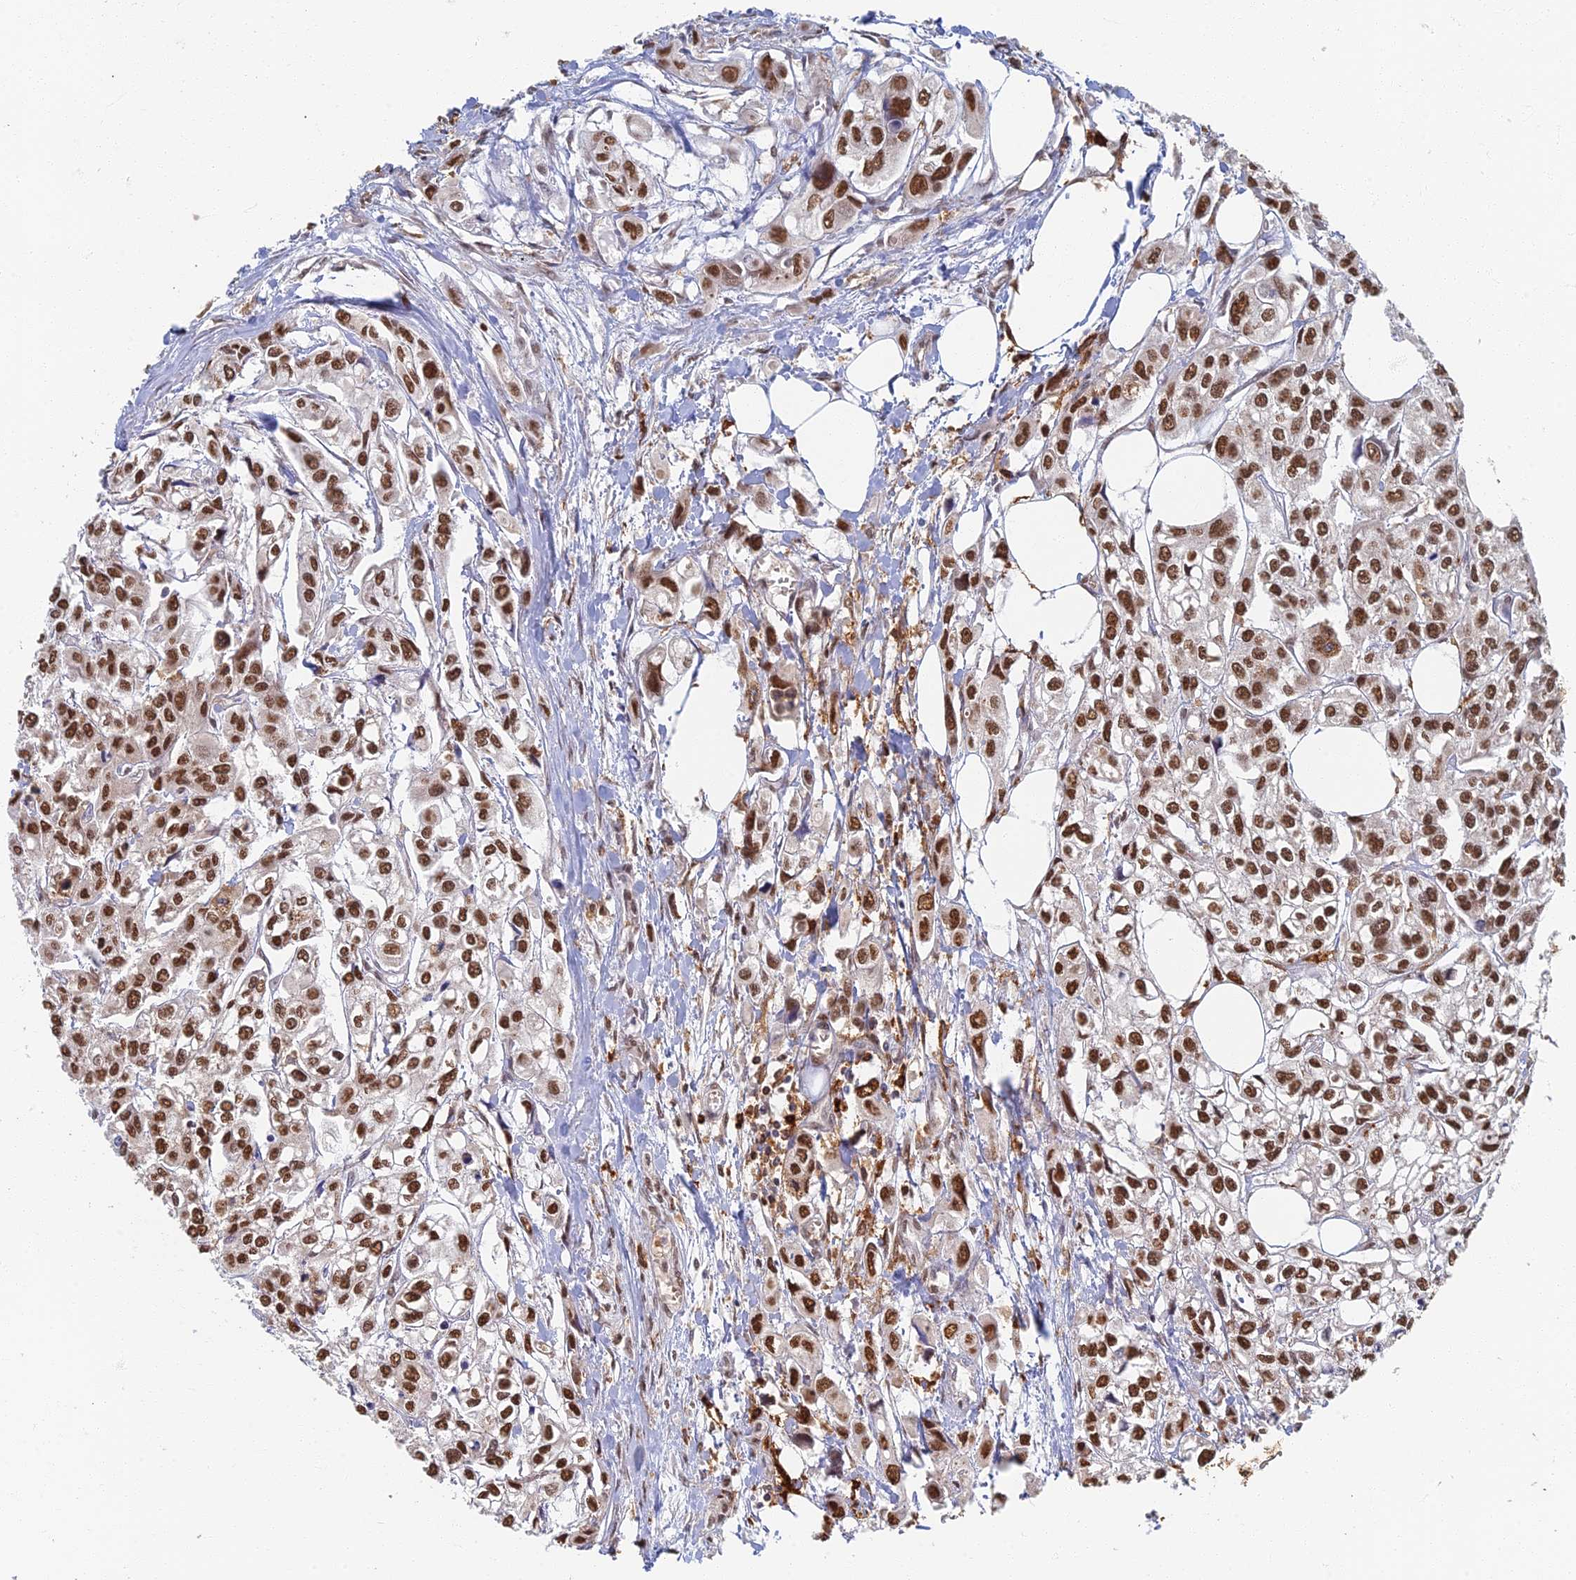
{"staining": {"intensity": "strong", "quantity": ">75%", "location": "nuclear"}, "tissue": "urothelial cancer", "cell_type": "Tumor cells", "image_type": "cancer", "snomed": [{"axis": "morphology", "description": "Urothelial carcinoma, High grade"}, {"axis": "topography", "description": "Urinary bladder"}], "caption": "This is a micrograph of IHC staining of urothelial cancer, which shows strong staining in the nuclear of tumor cells.", "gene": "GPATCH1", "patient": {"sex": "male", "age": 67}}